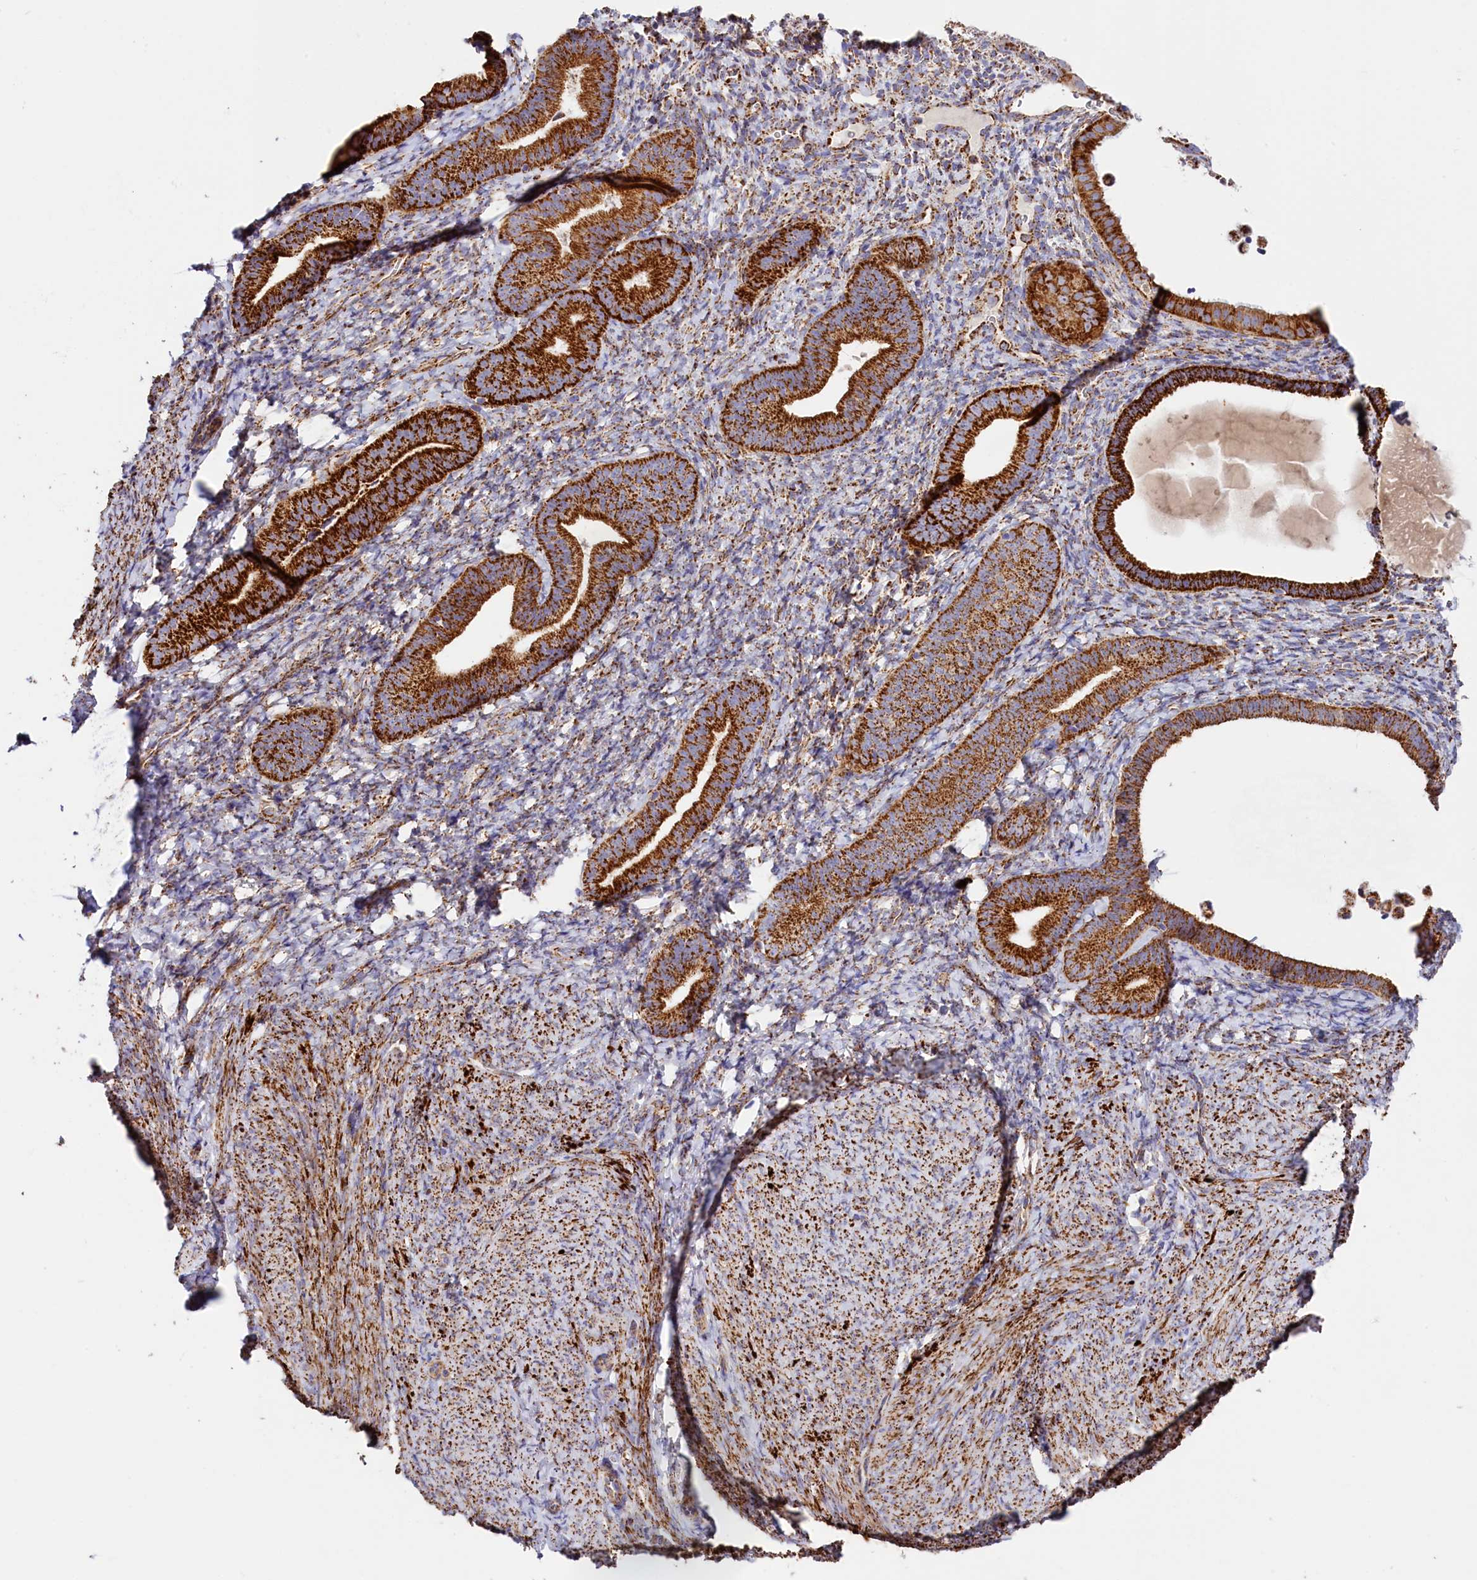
{"staining": {"intensity": "negative", "quantity": "none", "location": "none"}, "tissue": "endometrium", "cell_type": "Cells in endometrial stroma", "image_type": "normal", "snomed": [{"axis": "morphology", "description": "Normal tissue, NOS"}, {"axis": "topography", "description": "Endometrium"}], "caption": "This is an immunohistochemistry image of normal endometrium. There is no positivity in cells in endometrial stroma.", "gene": "AKTIP", "patient": {"sex": "female", "age": 65}}